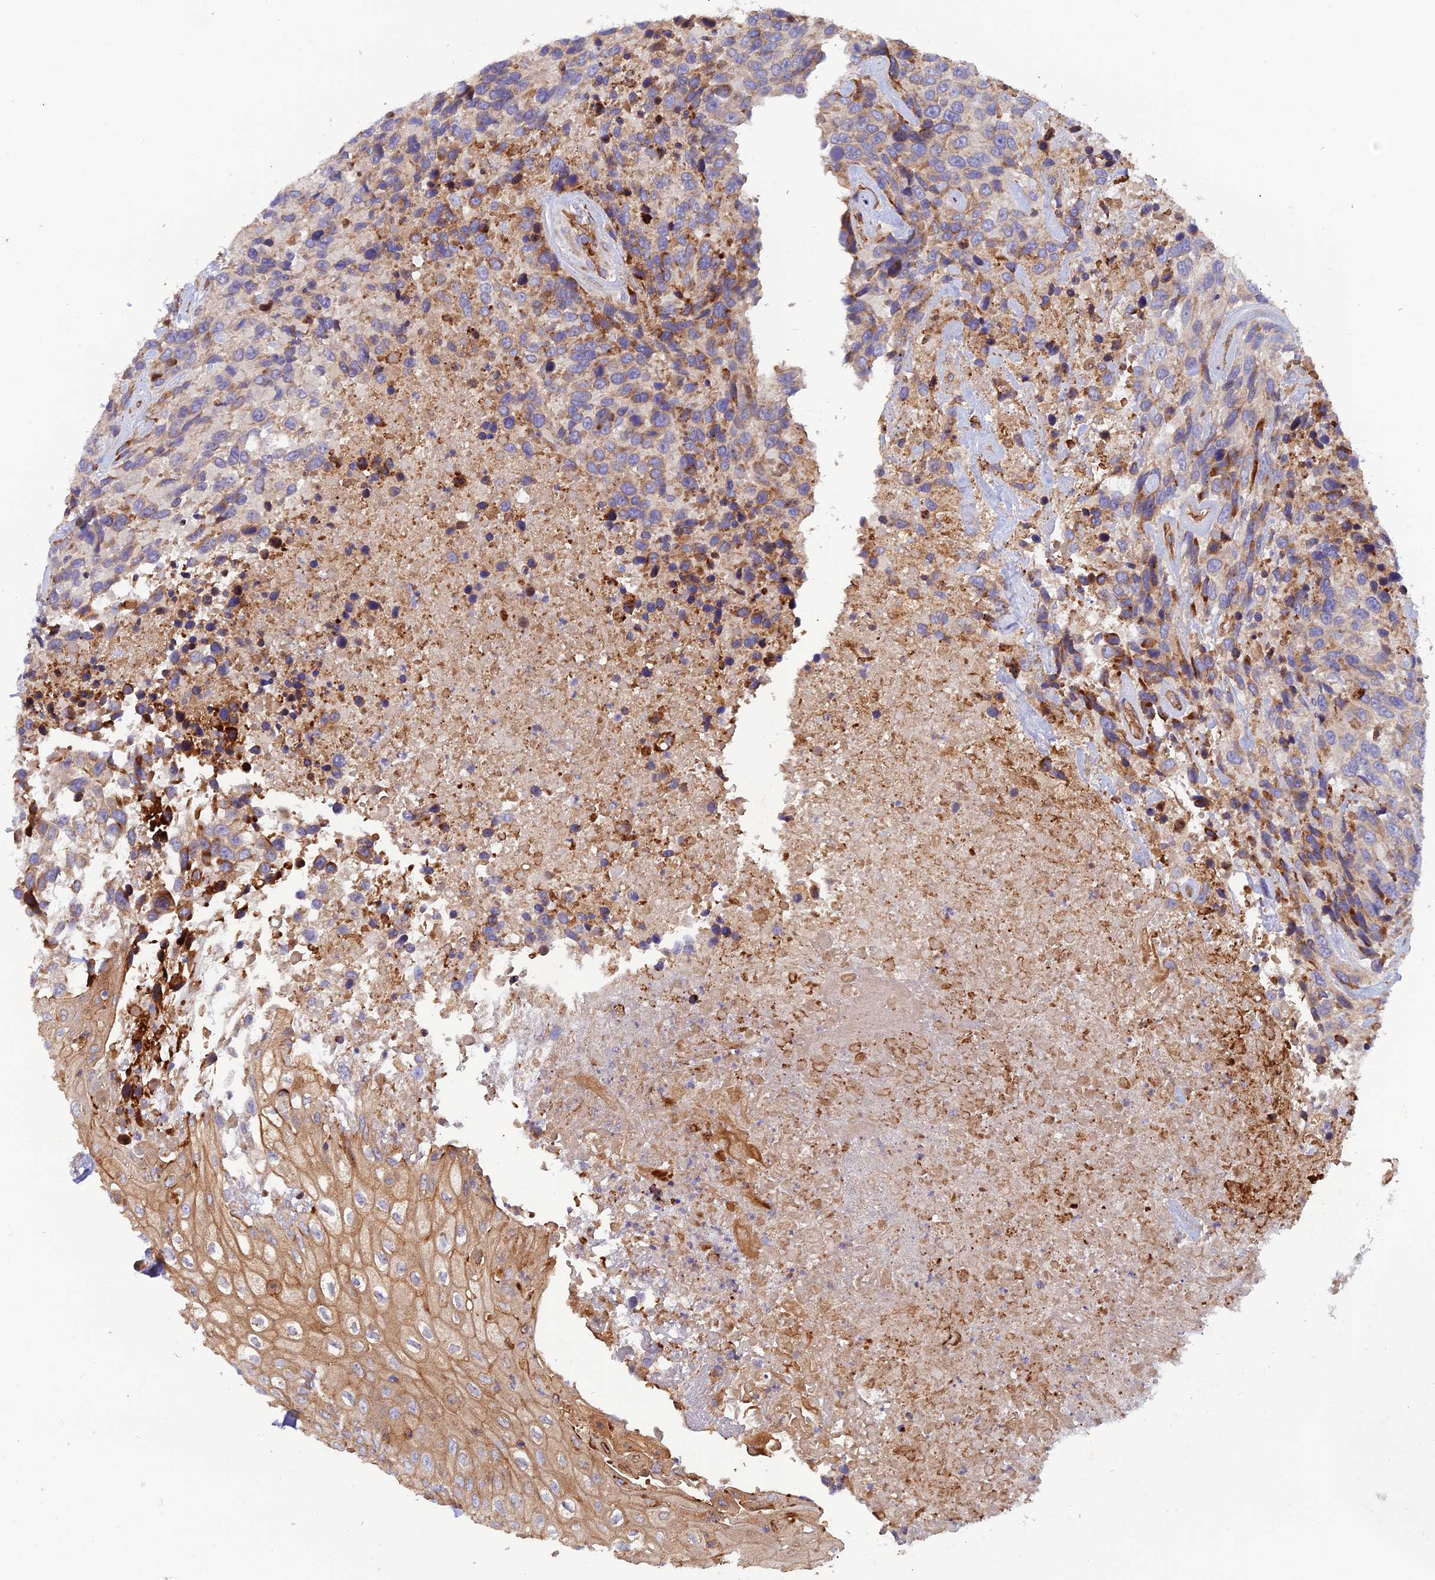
{"staining": {"intensity": "moderate", "quantity": "<25%", "location": "cytoplasmic/membranous"}, "tissue": "urothelial cancer", "cell_type": "Tumor cells", "image_type": "cancer", "snomed": [{"axis": "morphology", "description": "Urothelial carcinoma, High grade"}, {"axis": "topography", "description": "Urinary bladder"}], "caption": "Immunohistochemistry (IHC) of urothelial cancer demonstrates low levels of moderate cytoplasmic/membranous expression in approximately <25% of tumor cells.", "gene": "GMCL1", "patient": {"sex": "female", "age": 70}}